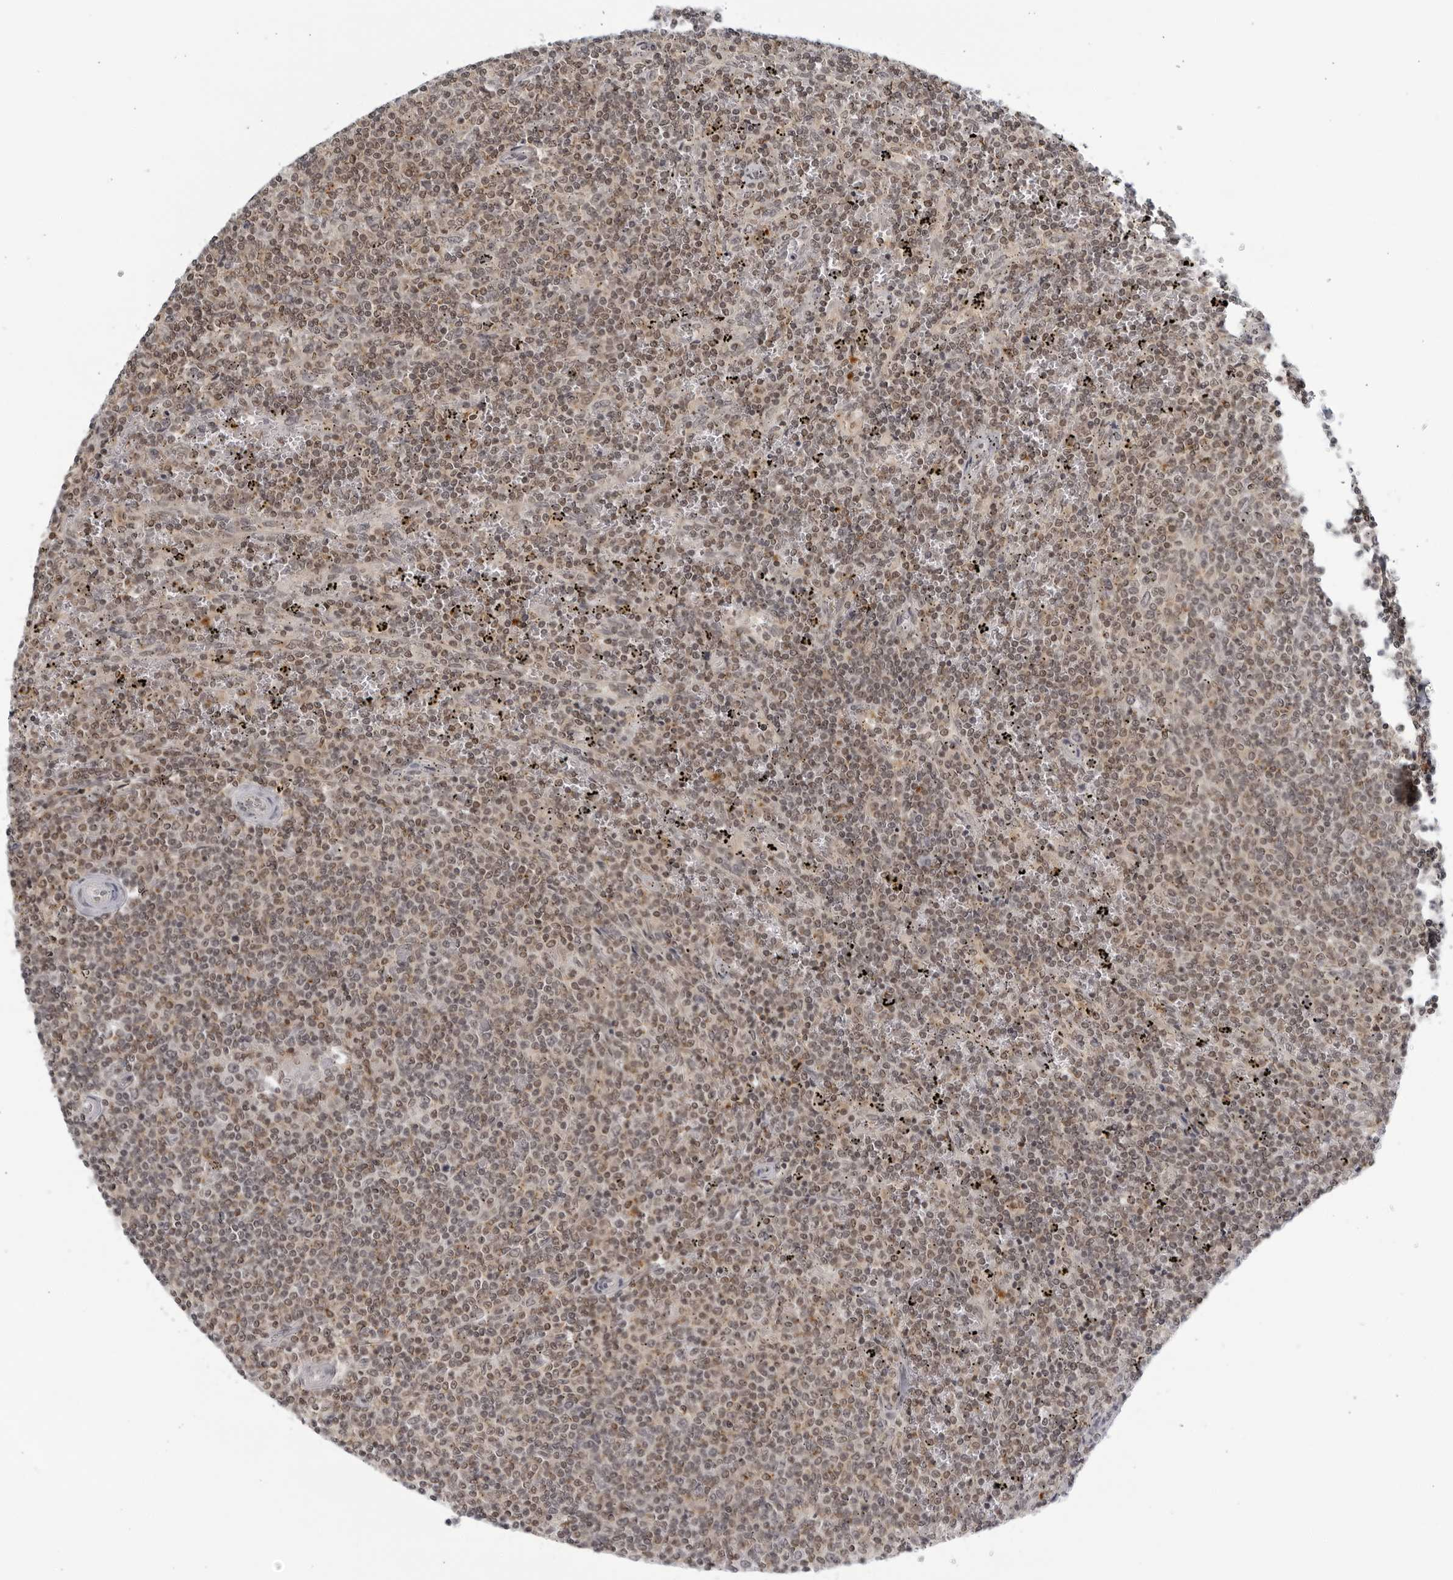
{"staining": {"intensity": "moderate", "quantity": ">75%", "location": "nuclear"}, "tissue": "lymphoma", "cell_type": "Tumor cells", "image_type": "cancer", "snomed": [{"axis": "morphology", "description": "Malignant lymphoma, non-Hodgkin's type, Low grade"}, {"axis": "topography", "description": "Spleen"}], "caption": "Protein expression analysis of human malignant lymphoma, non-Hodgkin's type (low-grade) reveals moderate nuclear expression in approximately >75% of tumor cells.", "gene": "CC2D1B", "patient": {"sex": "female", "age": 50}}